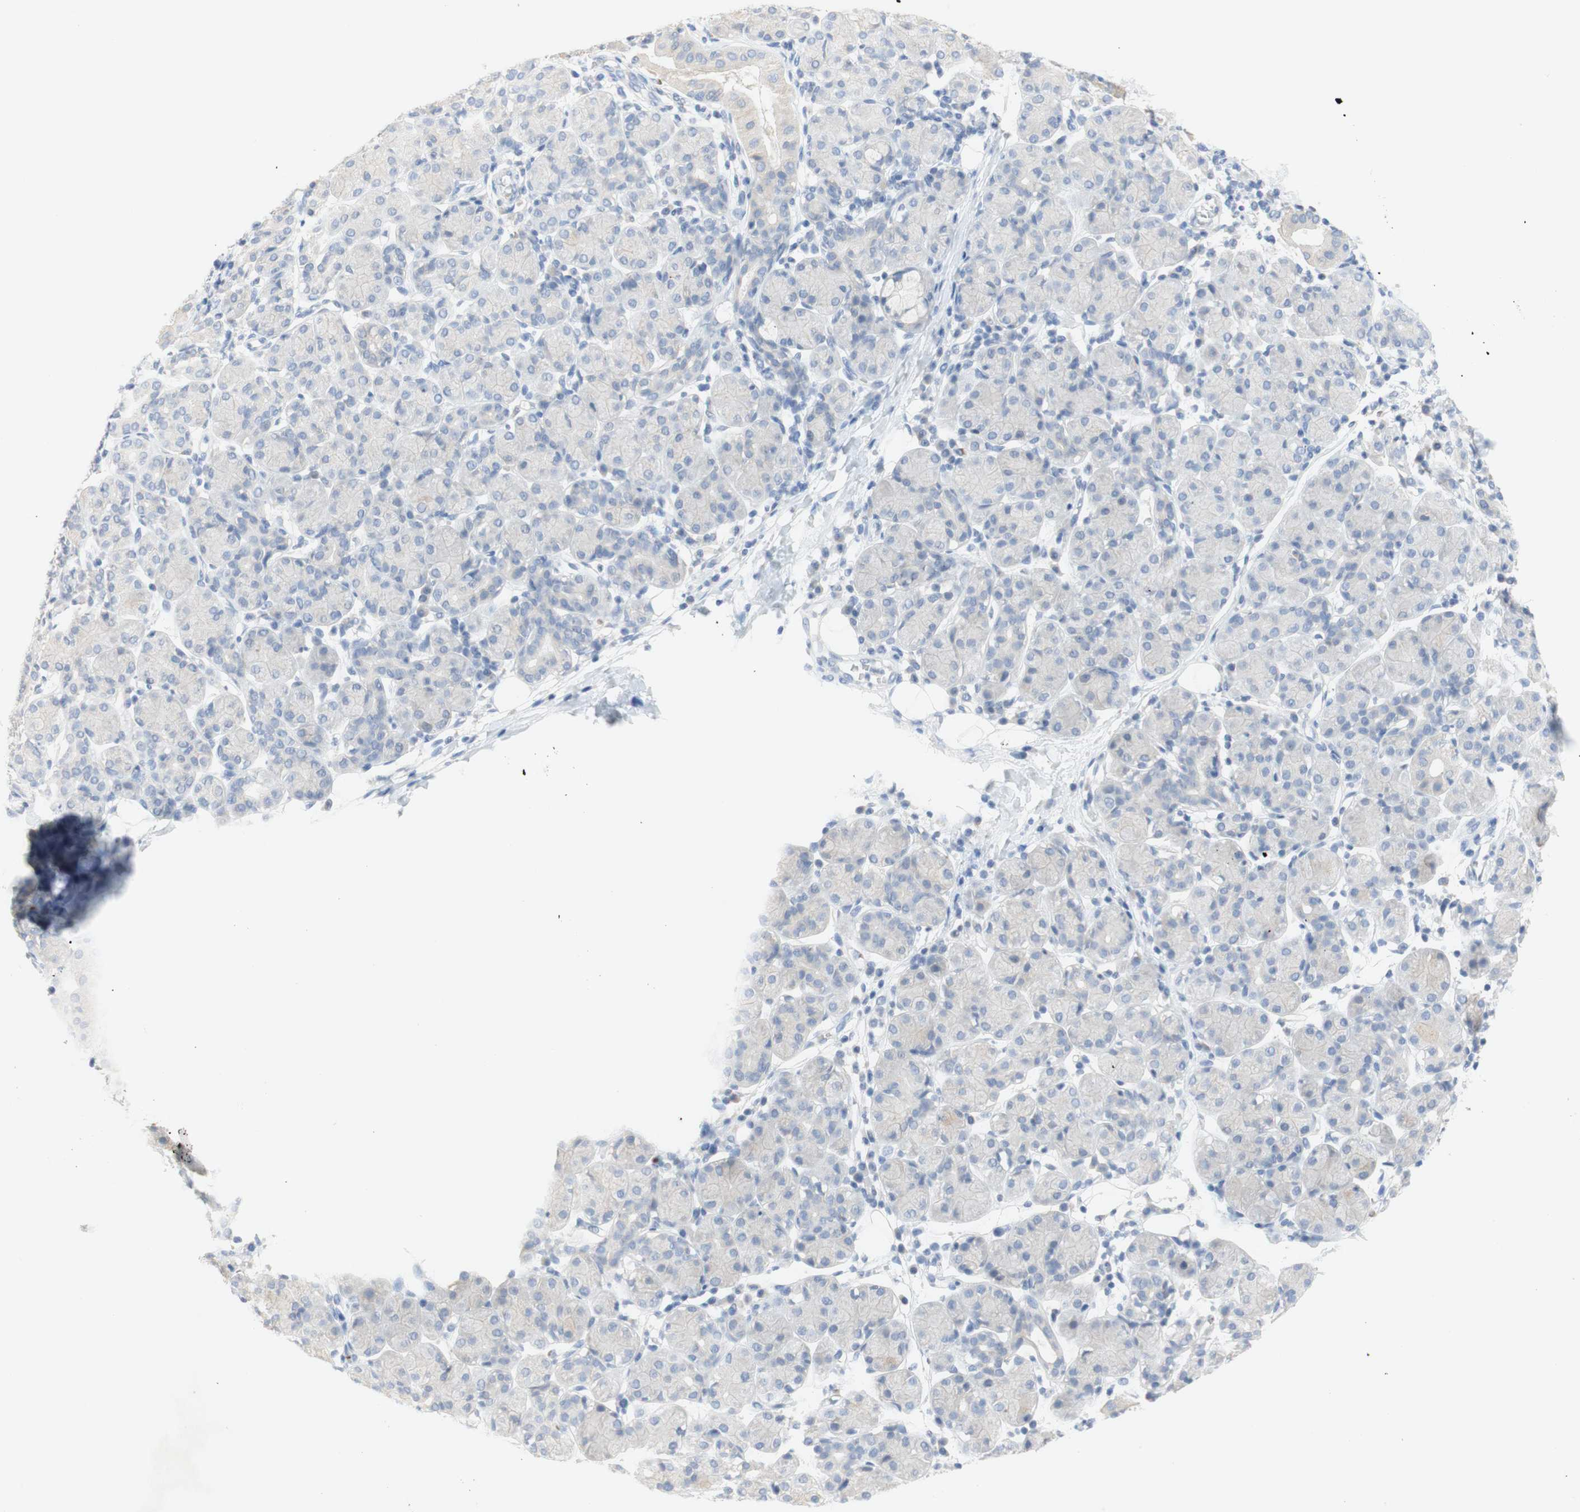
{"staining": {"intensity": "weak", "quantity": "<25%", "location": "cytoplasmic/membranous"}, "tissue": "salivary gland", "cell_type": "Glandular cells", "image_type": "normal", "snomed": [{"axis": "morphology", "description": "Normal tissue, NOS"}, {"axis": "morphology", "description": "Inflammation, NOS"}, {"axis": "topography", "description": "Lymph node"}, {"axis": "topography", "description": "Salivary gland"}], "caption": "Immunohistochemical staining of unremarkable human salivary gland displays no significant staining in glandular cells. (DAB immunohistochemistry, high magnification).", "gene": "EPO", "patient": {"sex": "male", "age": 3}}